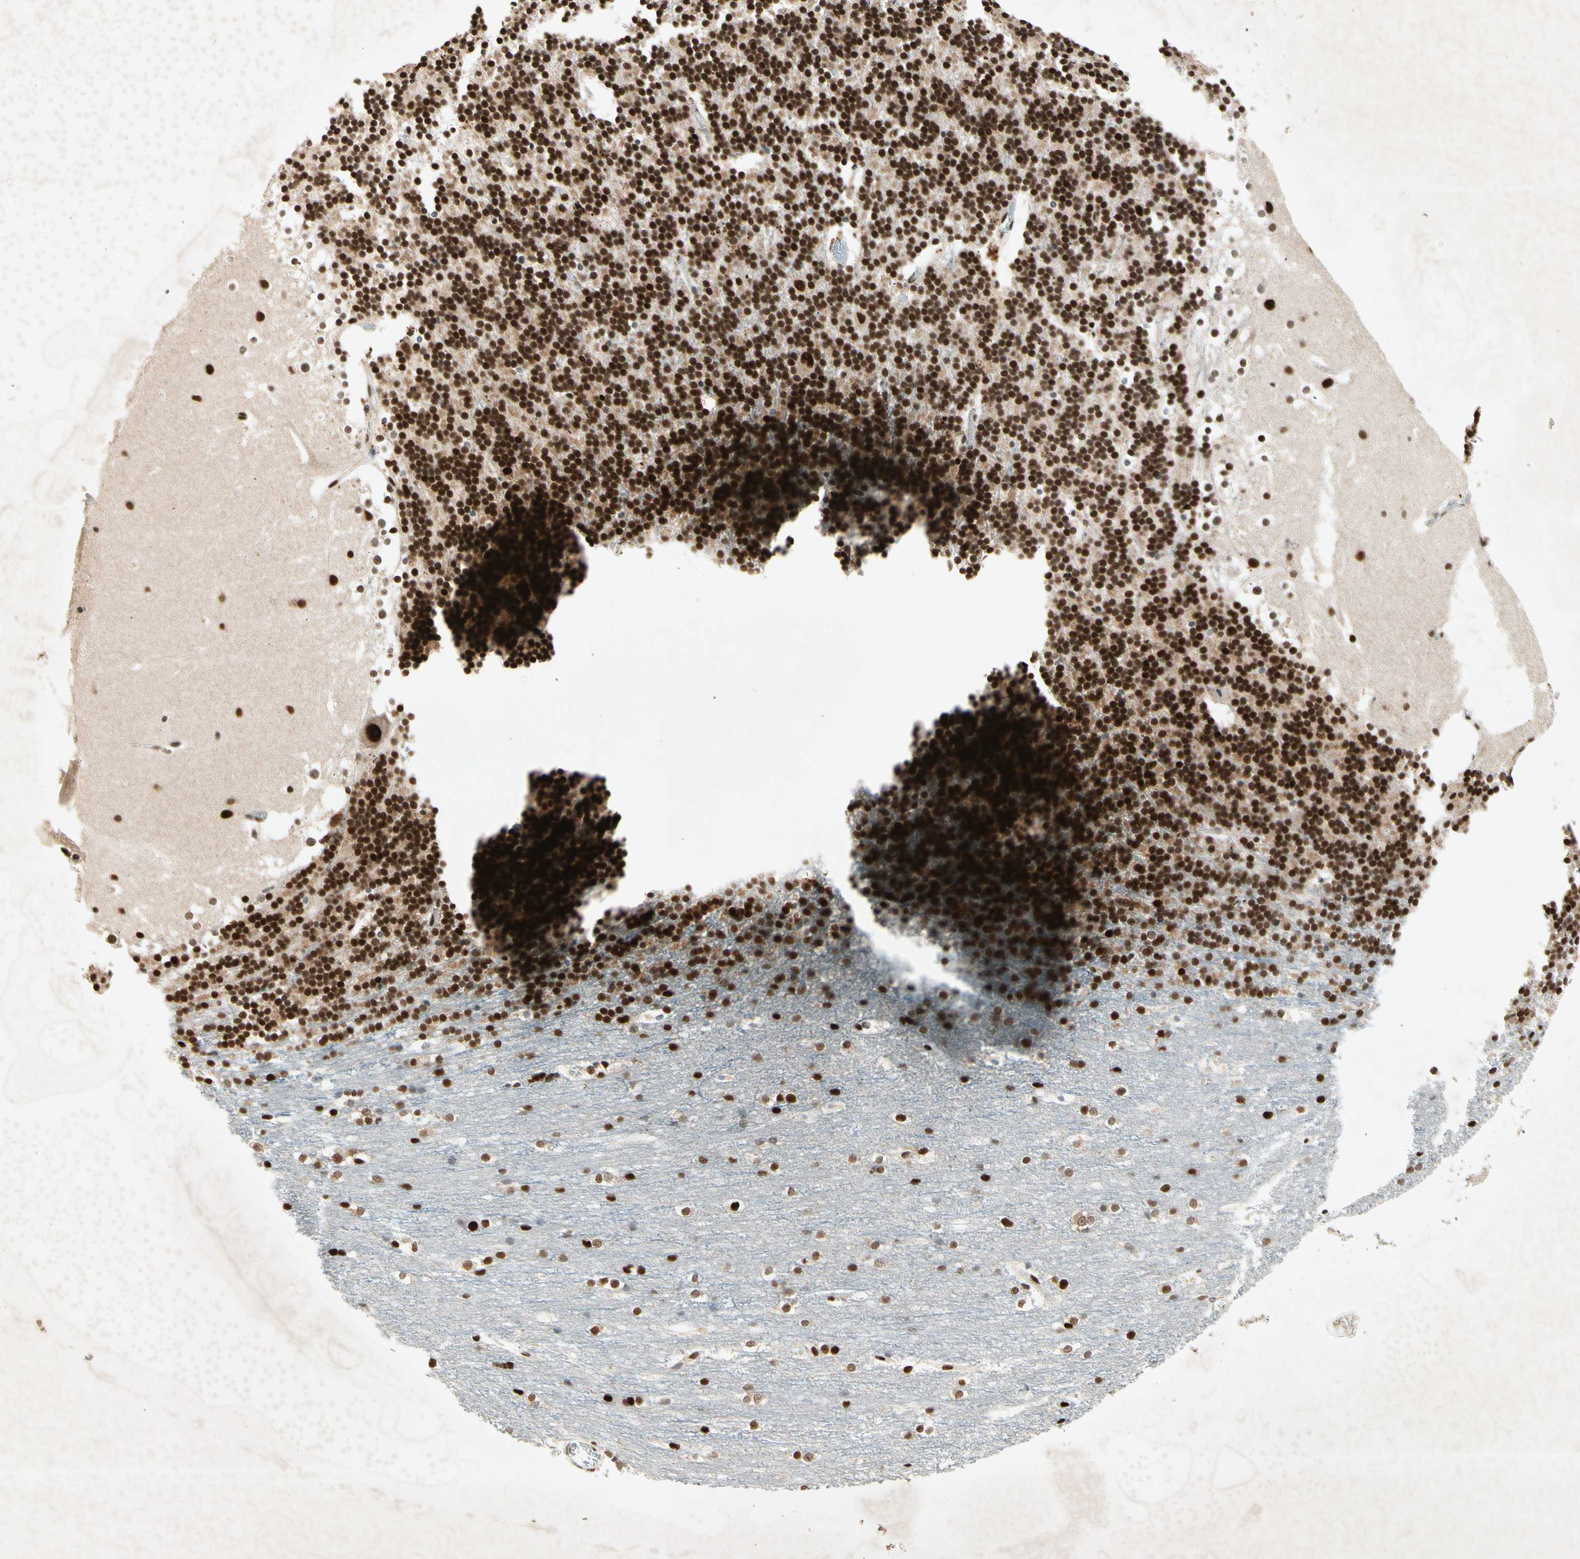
{"staining": {"intensity": "strong", "quantity": ">75%", "location": "nuclear"}, "tissue": "cerebellum", "cell_type": "Cells in granular layer", "image_type": "normal", "snomed": [{"axis": "morphology", "description": "Normal tissue, NOS"}, {"axis": "topography", "description": "Cerebellum"}], "caption": "IHC staining of unremarkable cerebellum, which displays high levels of strong nuclear expression in approximately >75% of cells in granular layer indicating strong nuclear protein staining. The staining was performed using DAB (3,3'-diaminobenzidine) (brown) for protein detection and nuclei were counterstained in hematoxylin (blue).", "gene": "RNF43", "patient": {"sex": "female", "age": 19}}